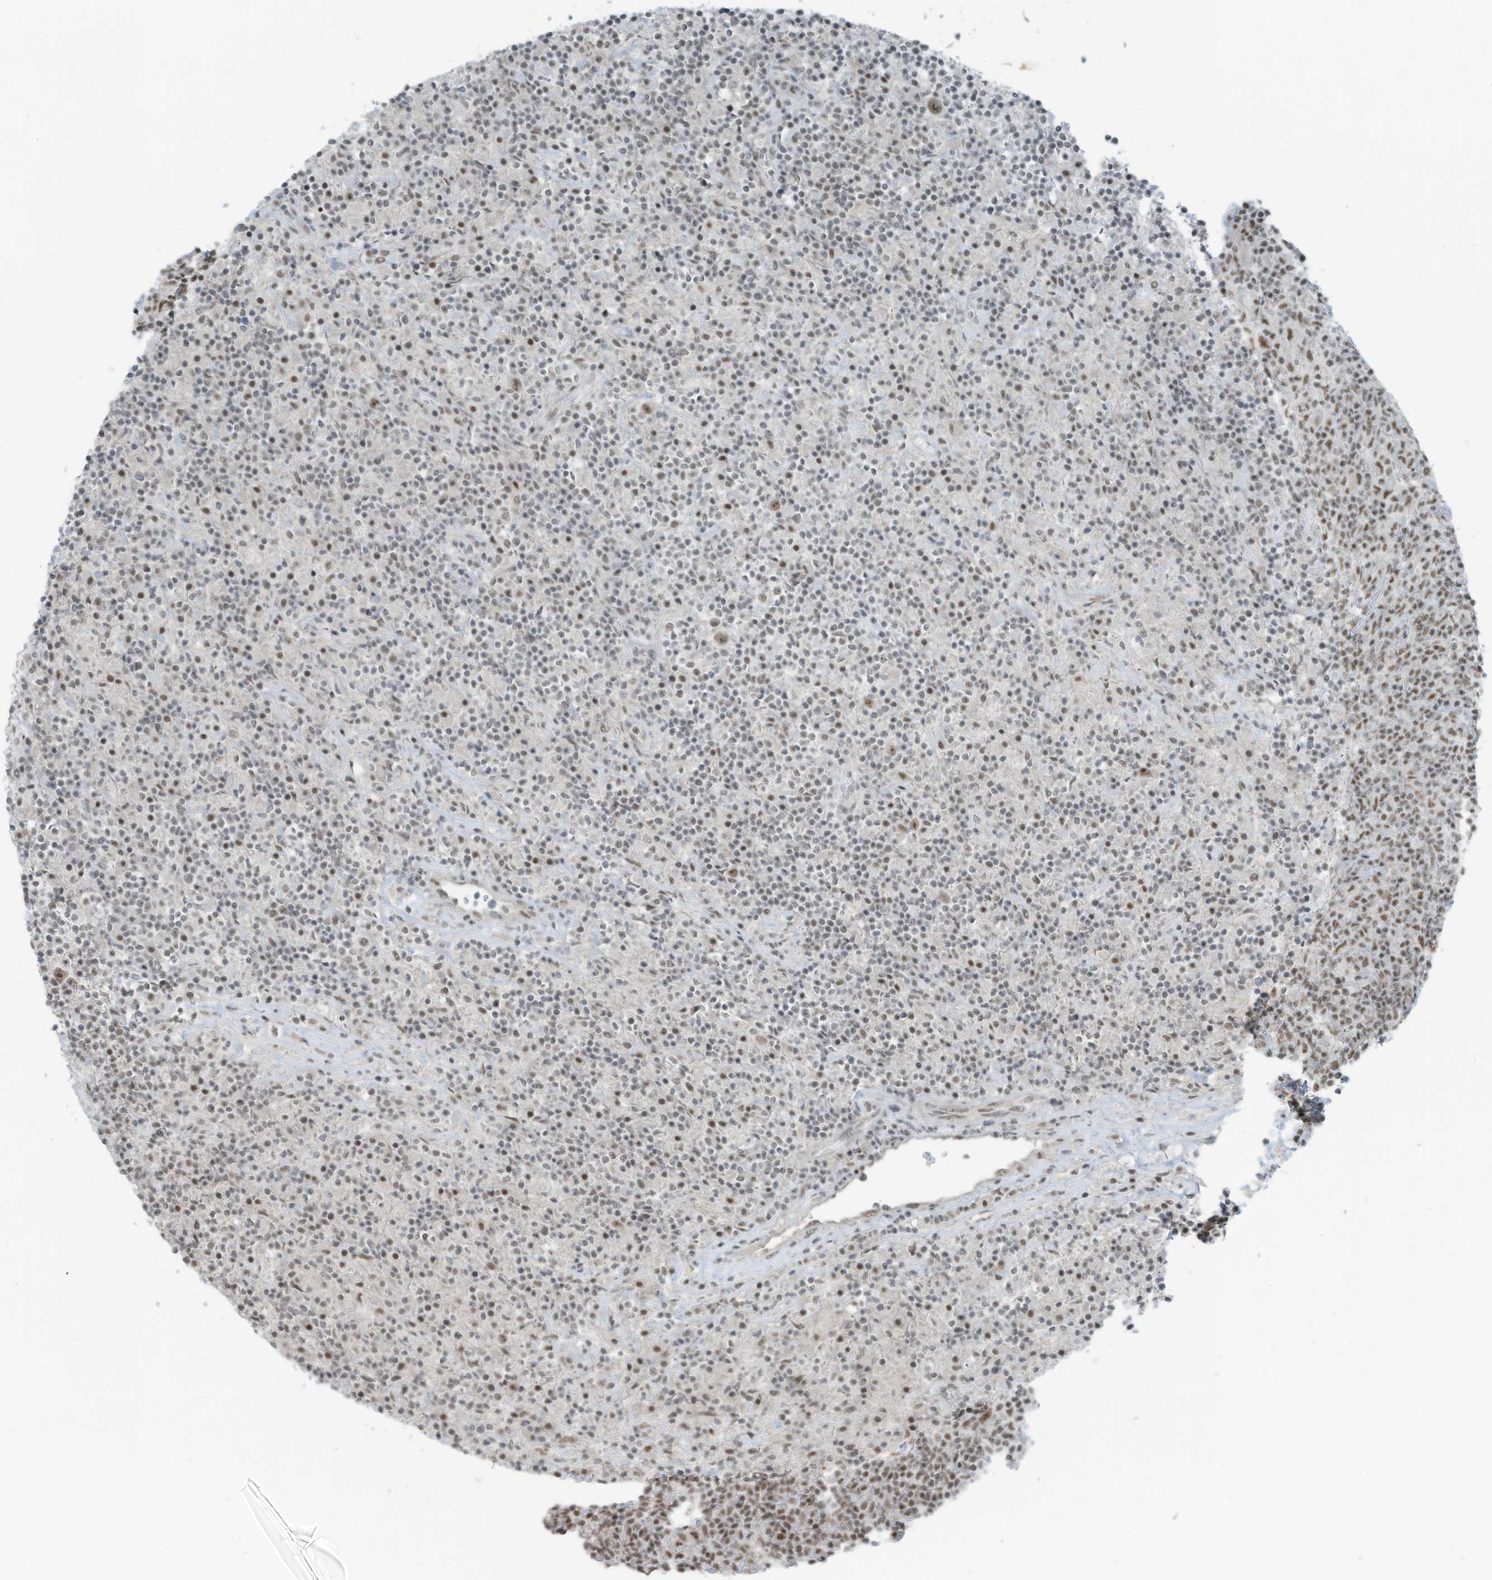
{"staining": {"intensity": "moderate", "quantity": ">75%", "location": "nuclear"}, "tissue": "lymphoma", "cell_type": "Tumor cells", "image_type": "cancer", "snomed": [{"axis": "morphology", "description": "Hodgkin's disease, NOS"}, {"axis": "topography", "description": "Lymph node"}], "caption": "High-power microscopy captured an IHC photomicrograph of Hodgkin's disease, revealing moderate nuclear expression in about >75% of tumor cells. The protein of interest is shown in brown color, while the nuclei are stained blue.", "gene": "WRNIP1", "patient": {"sex": "male", "age": 70}}